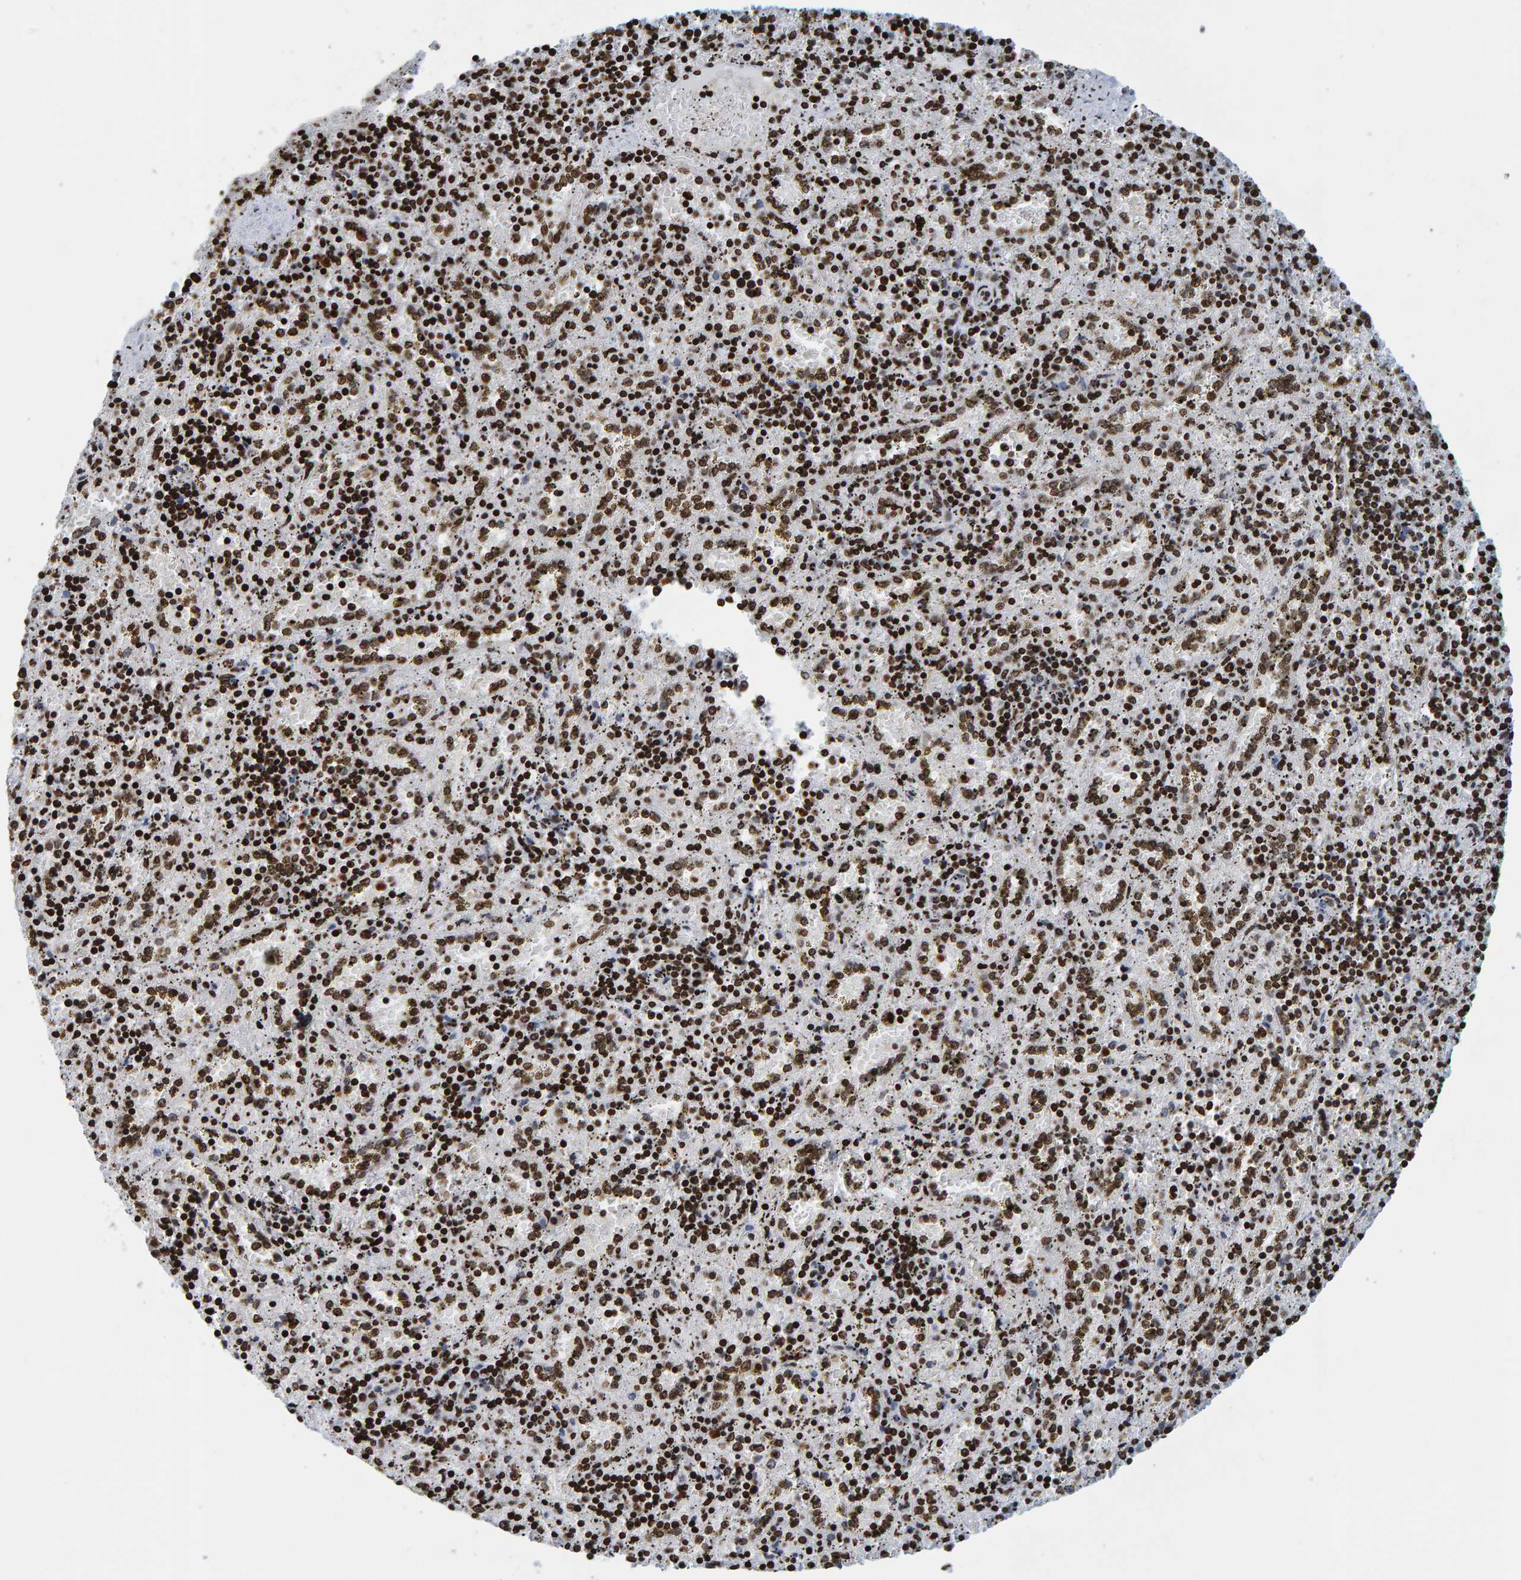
{"staining": {"intensity": "strong", "quantity": ">75%", "location": "nuclear"}, "tissue": "spleen", "cell_type": "Cells in red pulp", "image_type": "normal", "snomed": [{"axis": "morphology", "description": "Normal tissue, NOS"}, {"axis": "topography", "description": "Spleen"}], "caption": "A high amount of strong nuclear staining is appreciated in about >75% of cells in red pulp in benign spleen.", "gene": "BRF2", "patient": {"sex": "male", "age": 11}}